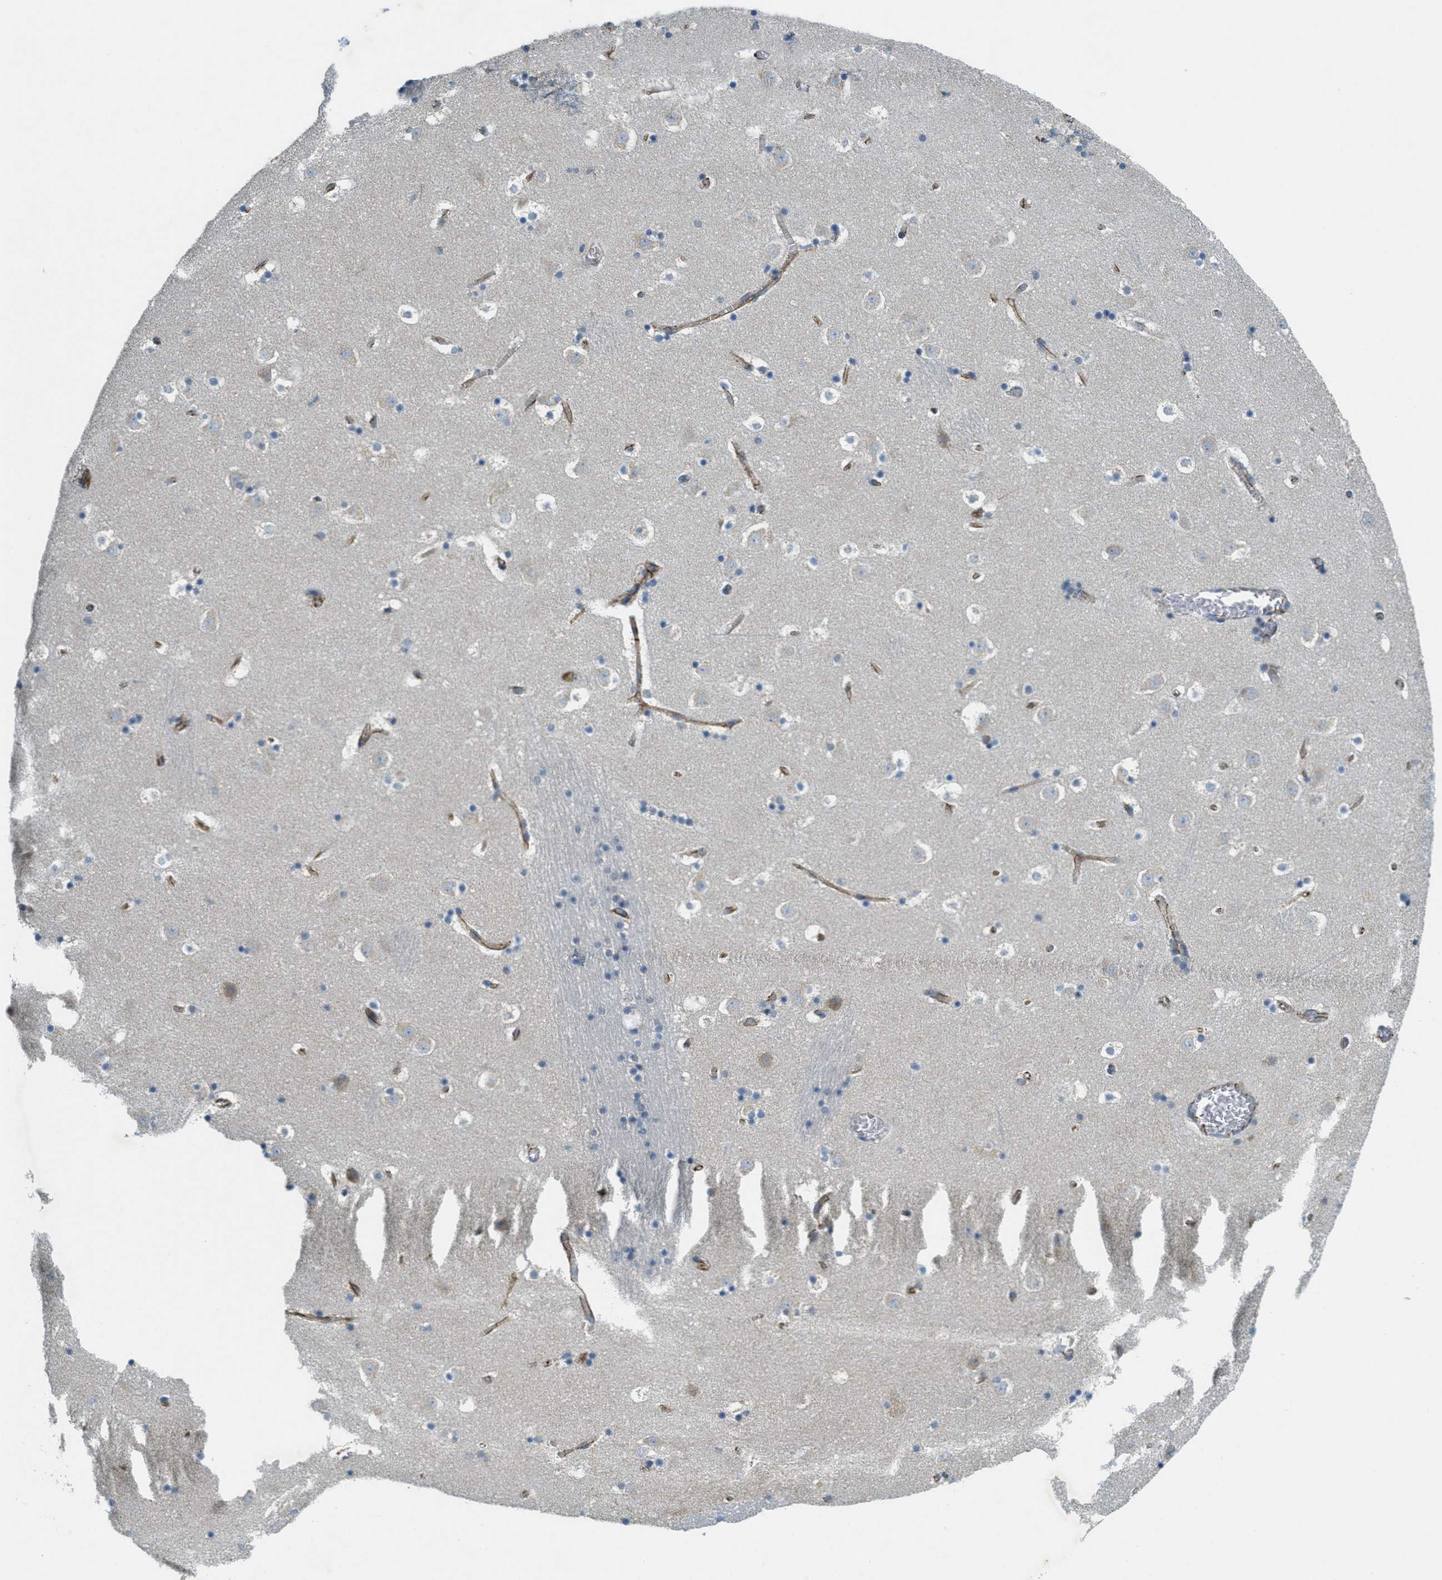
{"staining": {"intensity": "weak", "quantity": "<25%", "location": "cytoplasmic/membranous"}, "tissue": "caudate", "cell_type": "Glial cells", "image_type": "normal", "snomed": [{"axis": "morphology", "description": "Normal tissue, NOS"}, {"axis": "topography", "description": "Lateral ventricle wall"}], "caption": "The histopathology image demonstrates no staining of glial cells in normal caudate.", "gene": "JCAD", "patient": {"sex": "male", "age": 45}}